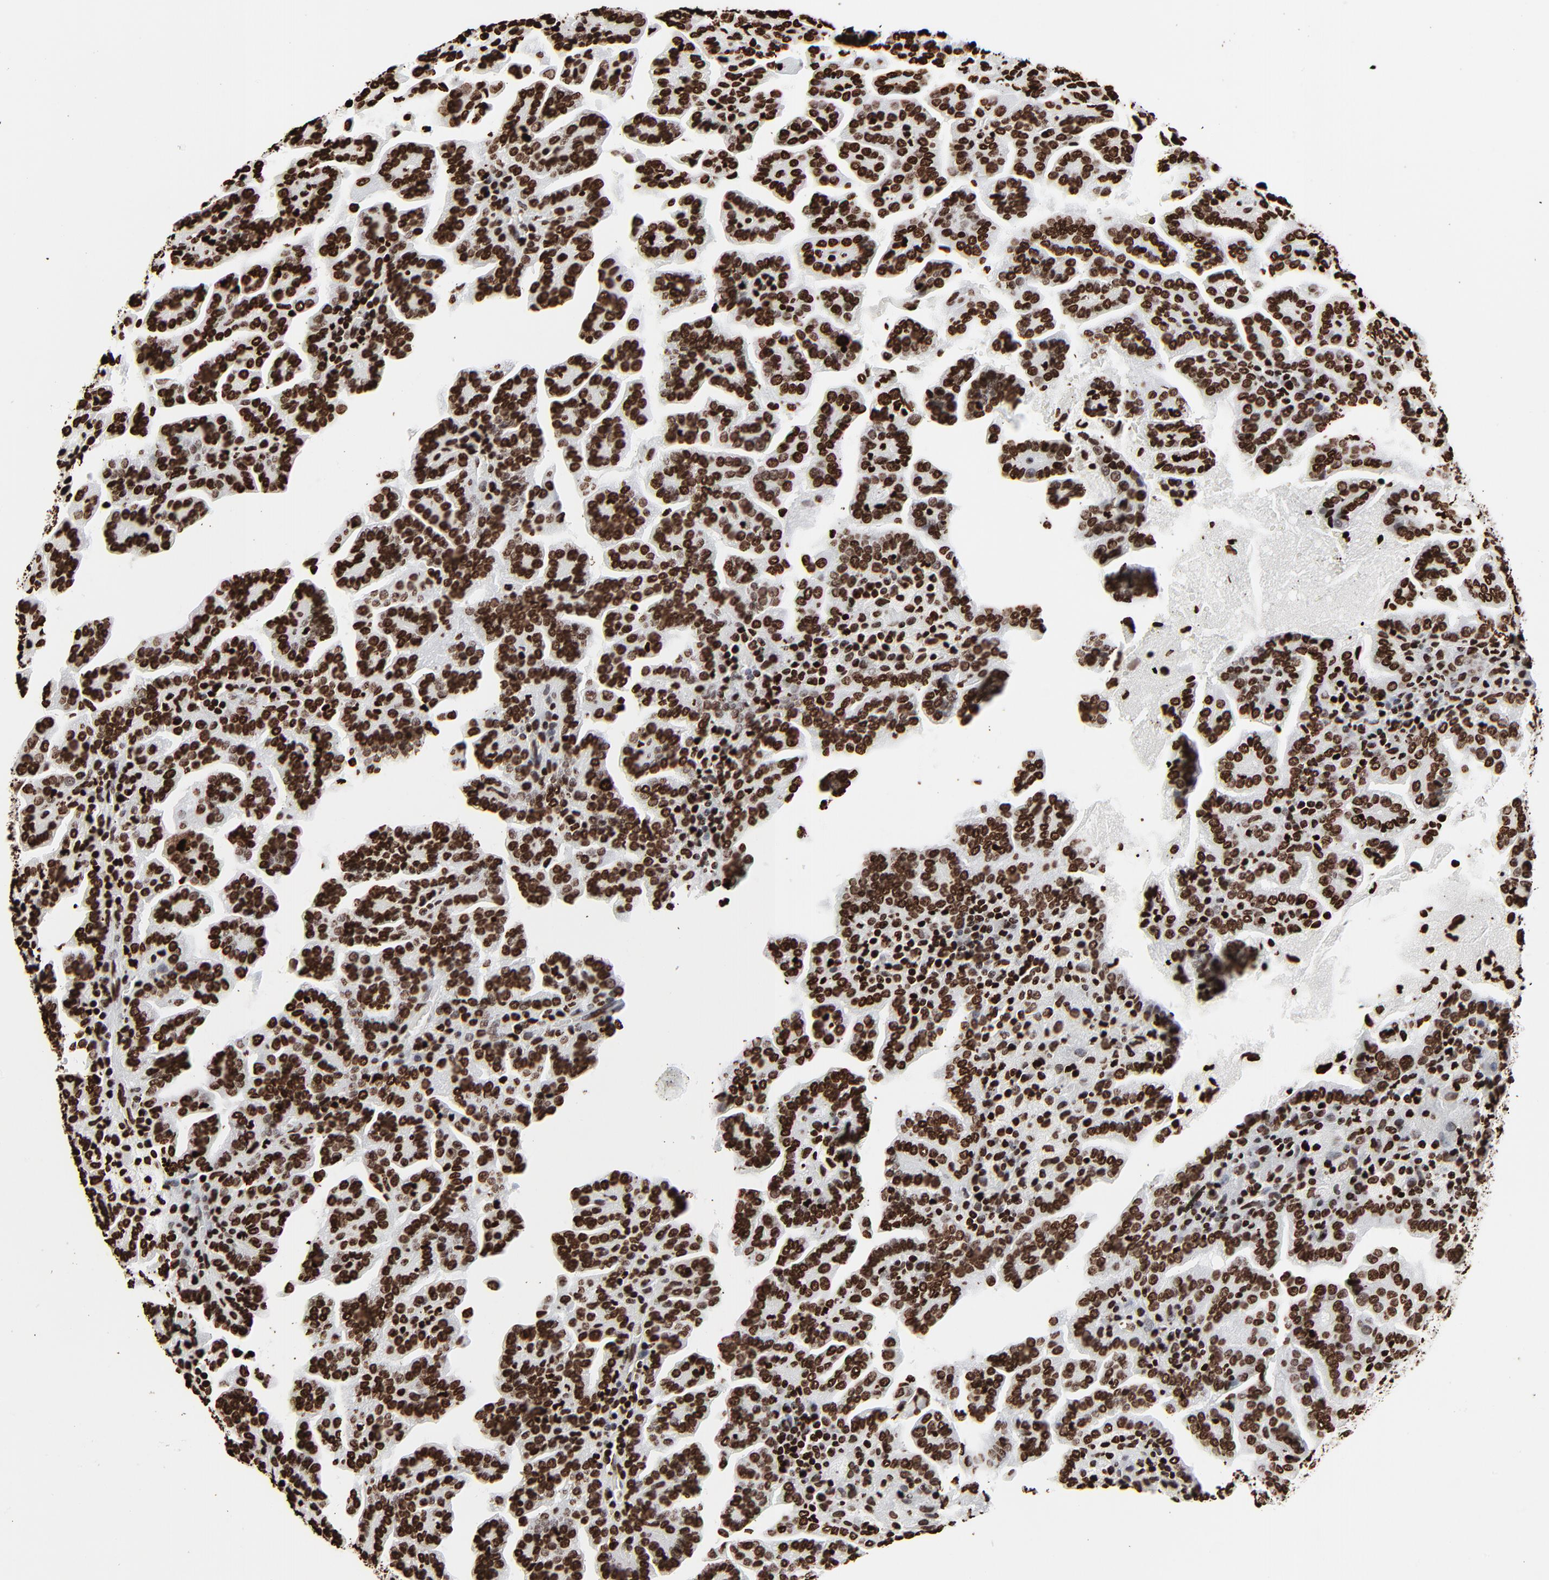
{"staining": {"intensity": "strong", "quantity": ">75%", "location": "nuclear"}, "tissue": "renal cancer", "cell_type": "Tumor cells", "image_type": "cancer", "snomed": [{"axis": "morphology", "description": "Adenocarcinoma, NOS"}, {"axis": "topography", "description": "Kidney"}], "caption": "A high amount of strong nuclear expression is identified in about >75% of tumor cells in renal cancer (adenocarcinoma) tissue.", "gene": "H3-4", "patient": {"sex": "male", "age": 61}}